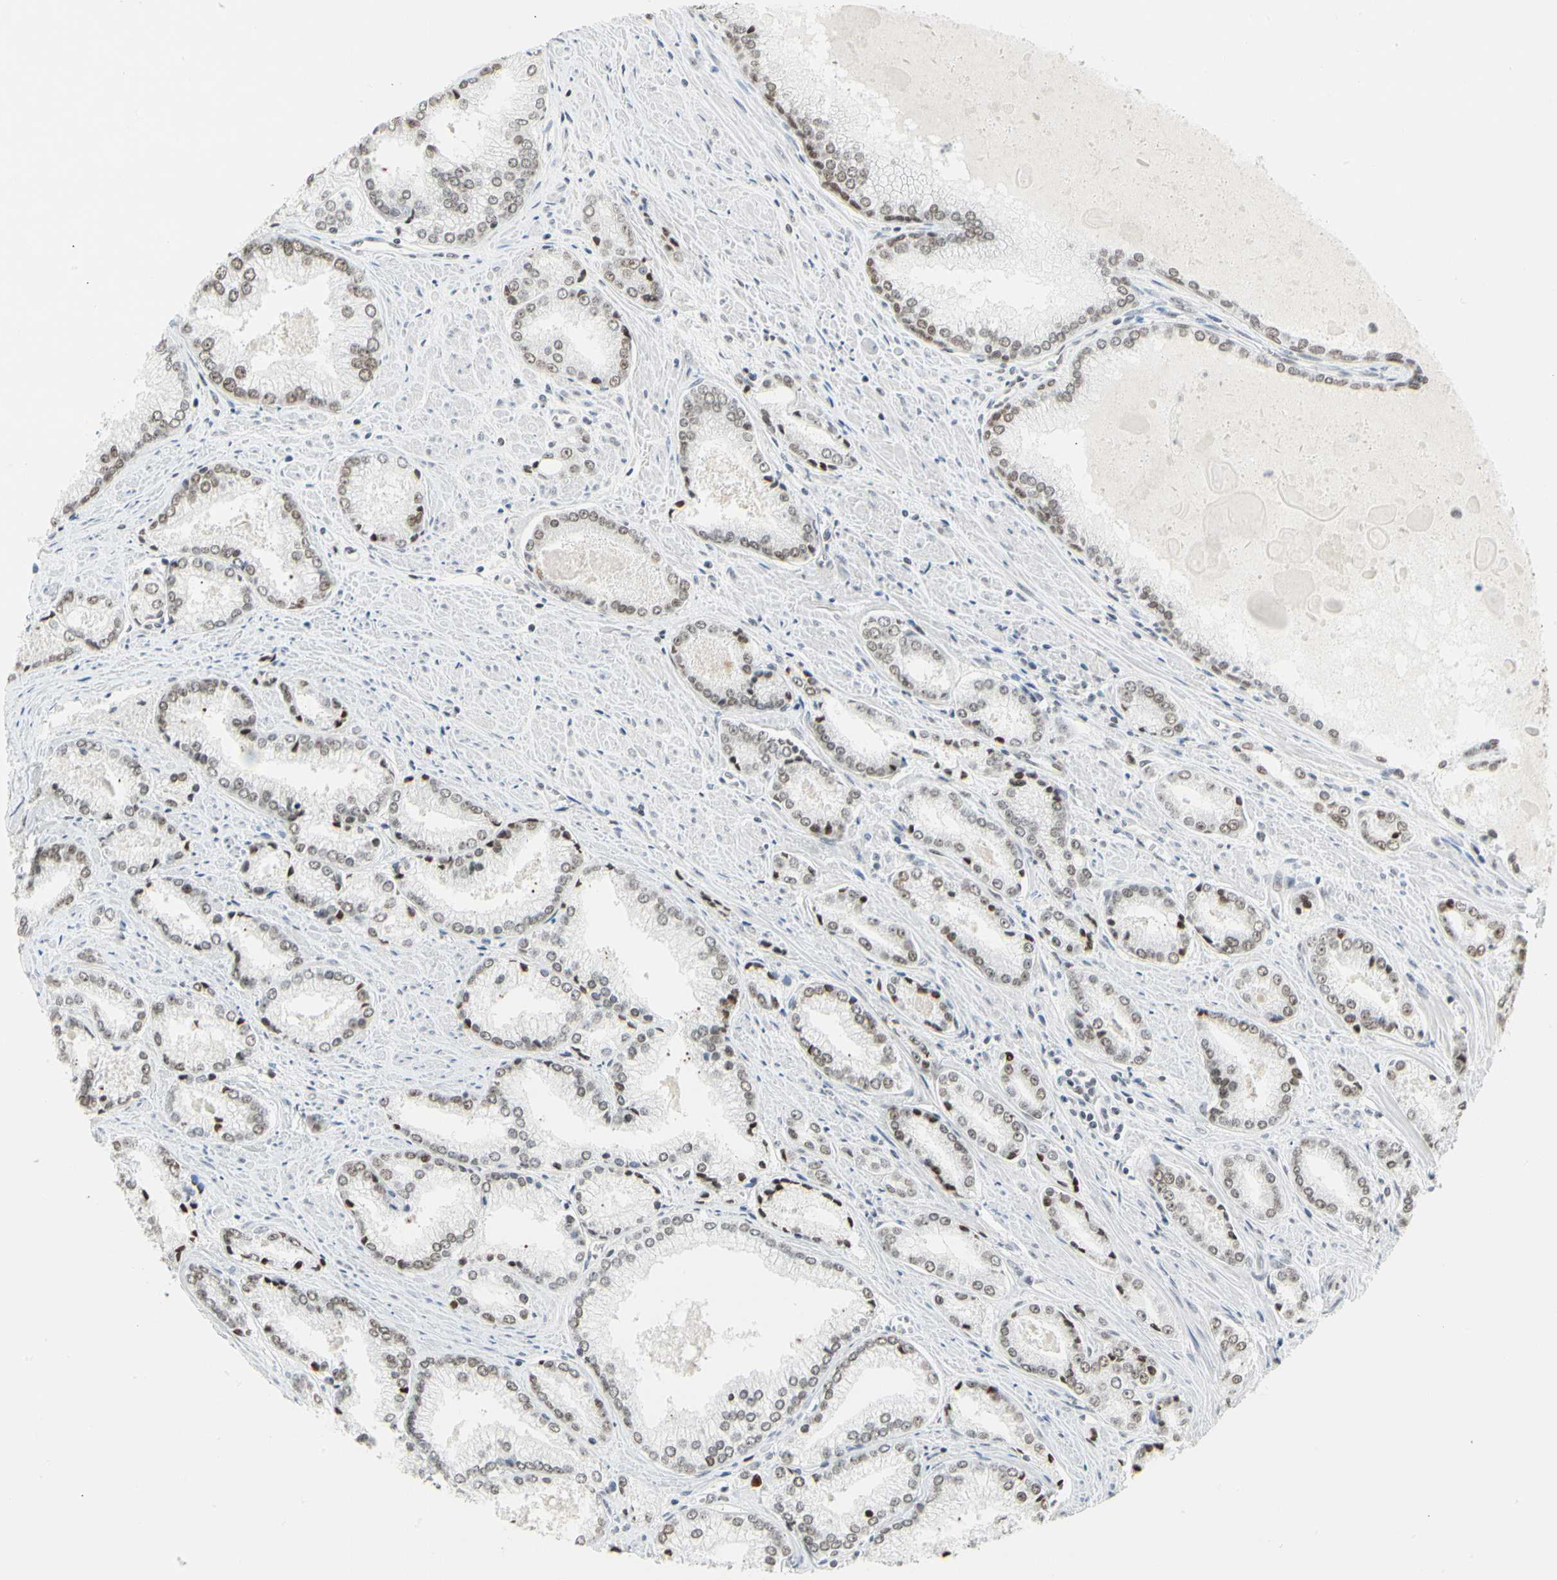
{"staining": {"intensity": "weak", "quantity": "25%-75%", "location": "nuclear"}, "tissue": "prostate cancer", "cell_type": "Tumor cells", "image_type": "cancer", "snomed": [{"axis": "morphology", "description": "Adenocarcinoma, Low grade"}, {"axis": "topography", "description": "Prostate"}], "caption": "A micrograph of human low-grade adenocarcinoma (prostate) stained for a protein shows weak nuclear brown staining in tumor cells.", "gene": "ZSCAN16", "patient": {"sex": "male", "age": 64}}